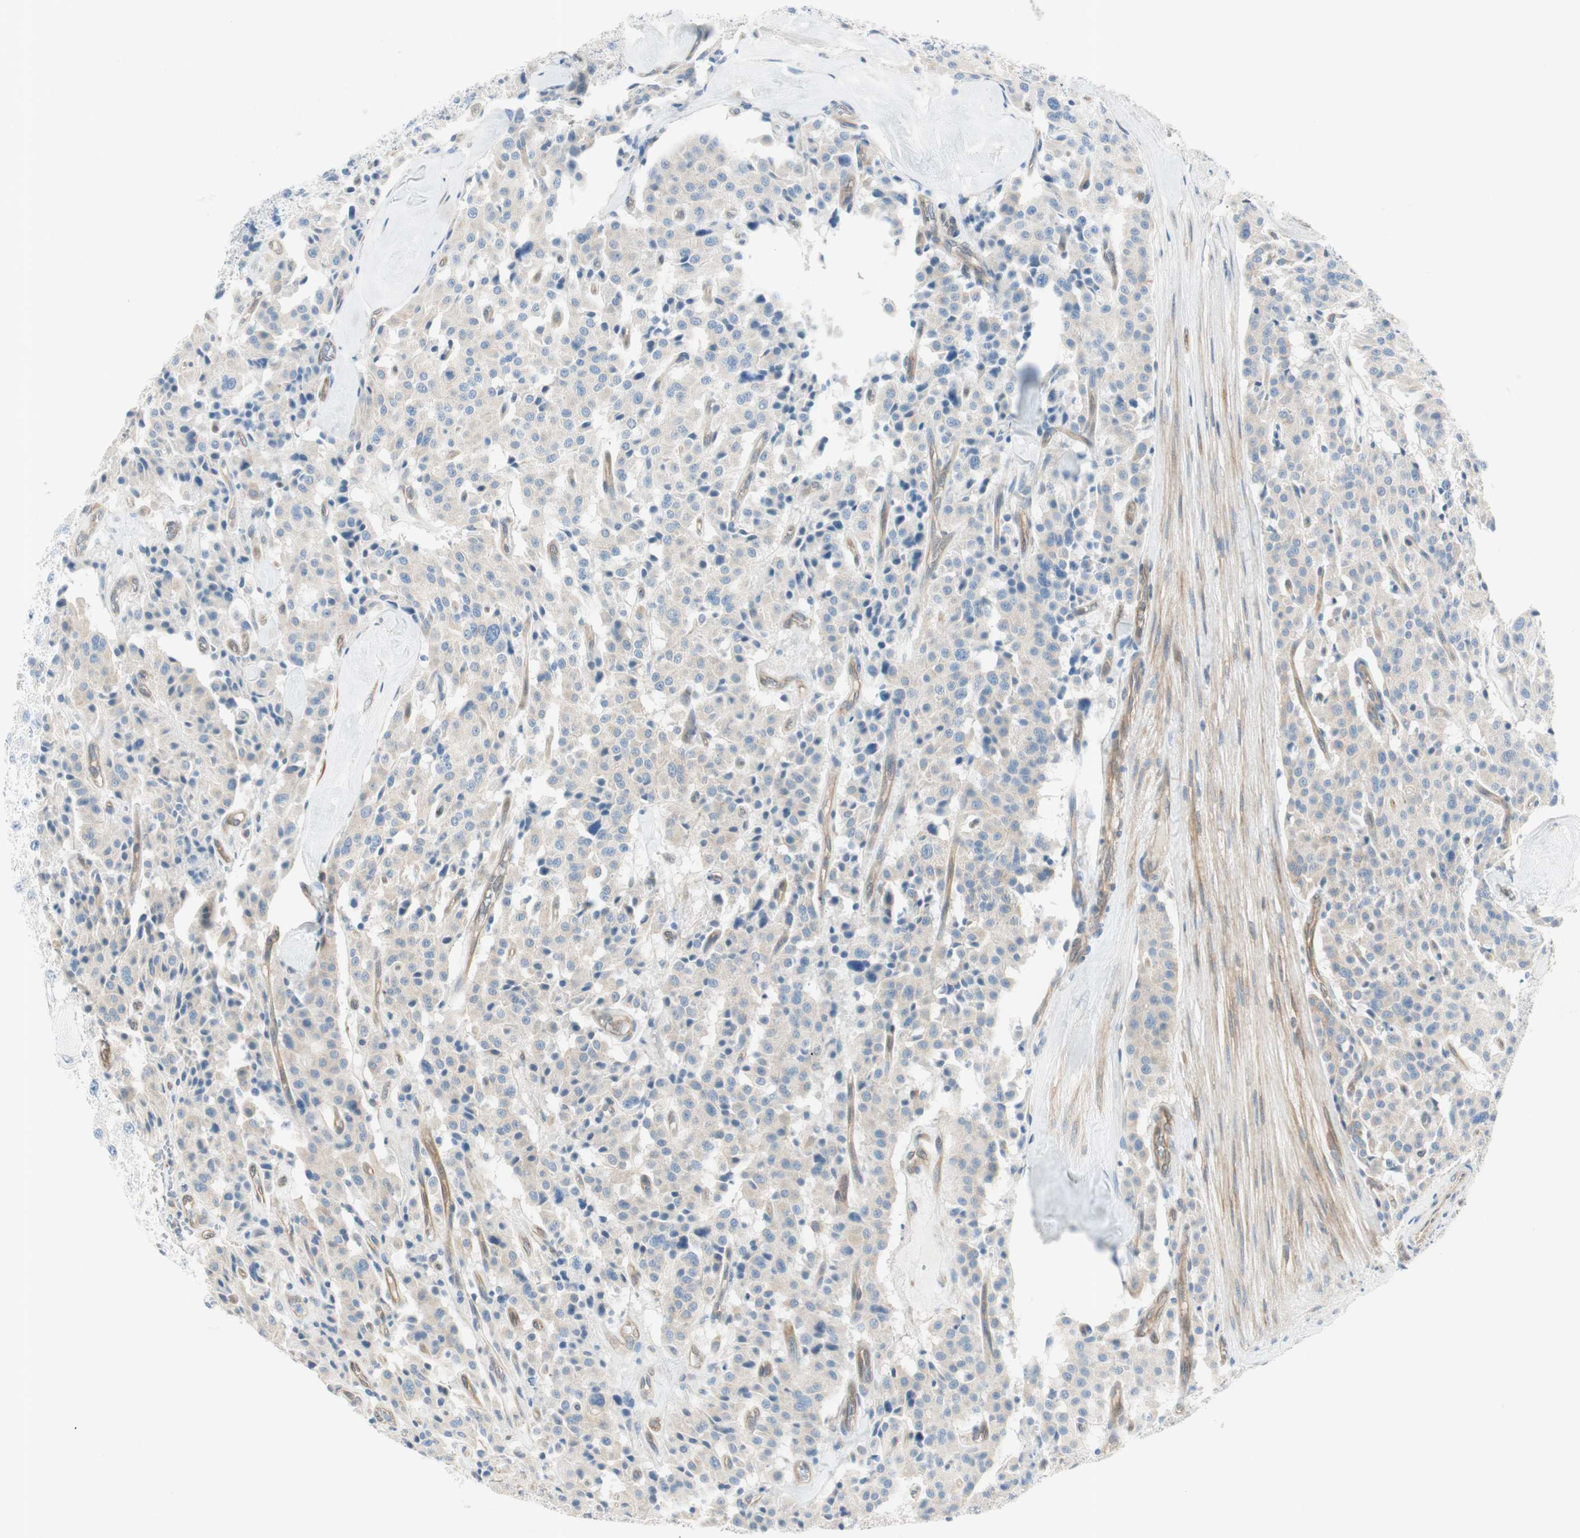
{"staining": {"intensity": "negative", "quantity": "none", "location": "none"}, "tissue": "carcinoid", "cell_type": "Tumor cells", "image_type": "cancer", "snomed": [{"axis": "morphology", "description": "Carcinoid, malignant, NOS"}, {"axis": "topography", "description": "Lung"}], "caption": "IHC of human carcinoid displays no positivity in tumor cells. (DAB immunohistochemistry visualized using brightfield microscopy, high magnification).", "gene": "CDK3", "patient": {"sex": "male", "age": 30}}